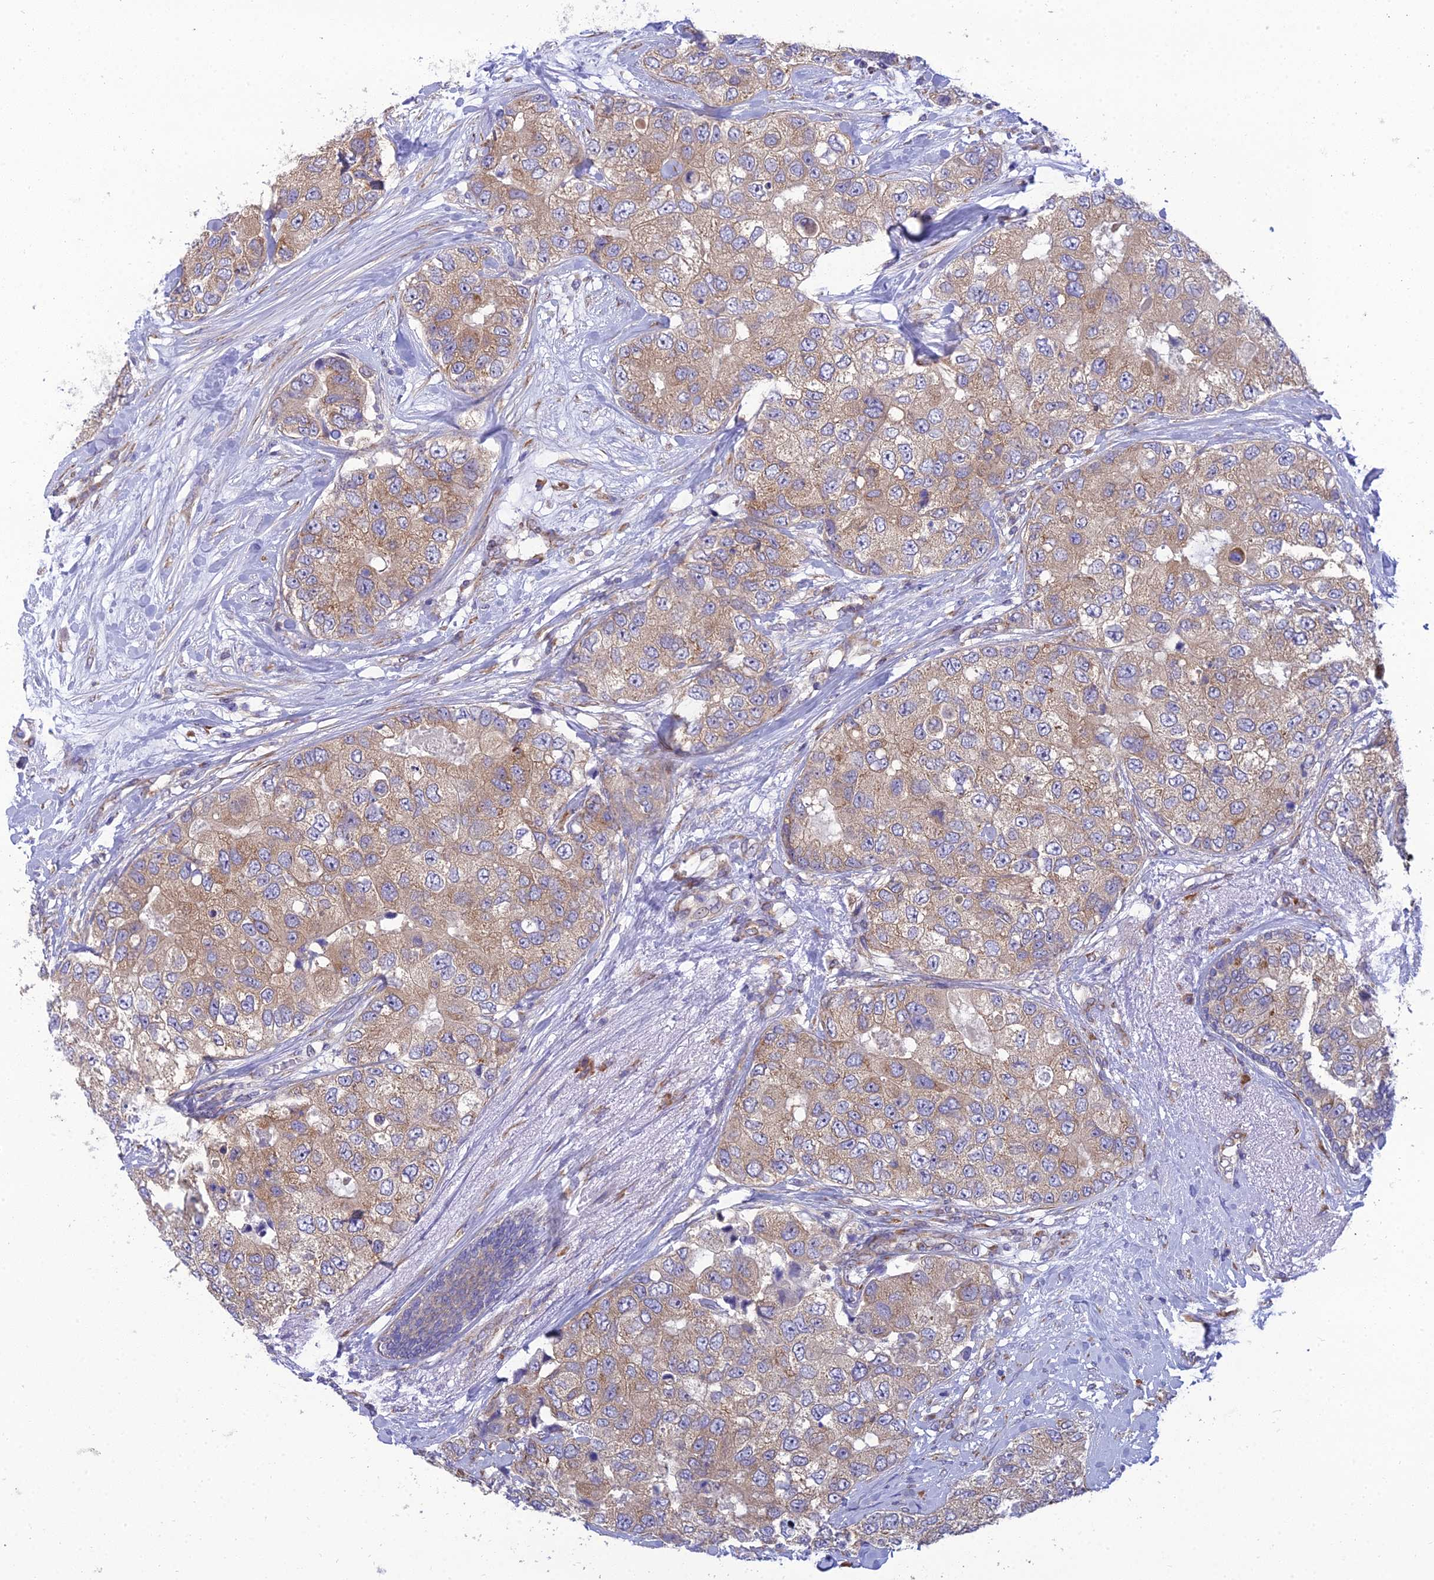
{"staining": {"intensity": "weak", "quantity": ">75%", "location": "cytoplasmic/membranous"}, "tissue": "breast cancer", "cell_type": "Tumor cells", "image_type": "cancer", "snomed": [{"axis": "morphology", "description": "Duct carcinoma"}, {"axis": "topography", "description": "Breast"}], "caption": "Breast infiltrating ductal carcinoma tissue exhibits weak cytoplasmic/membranous expression in about >75% of tumor cells", "gene": "CLCN7", "patient": {"sex": "female", "age": 62}}